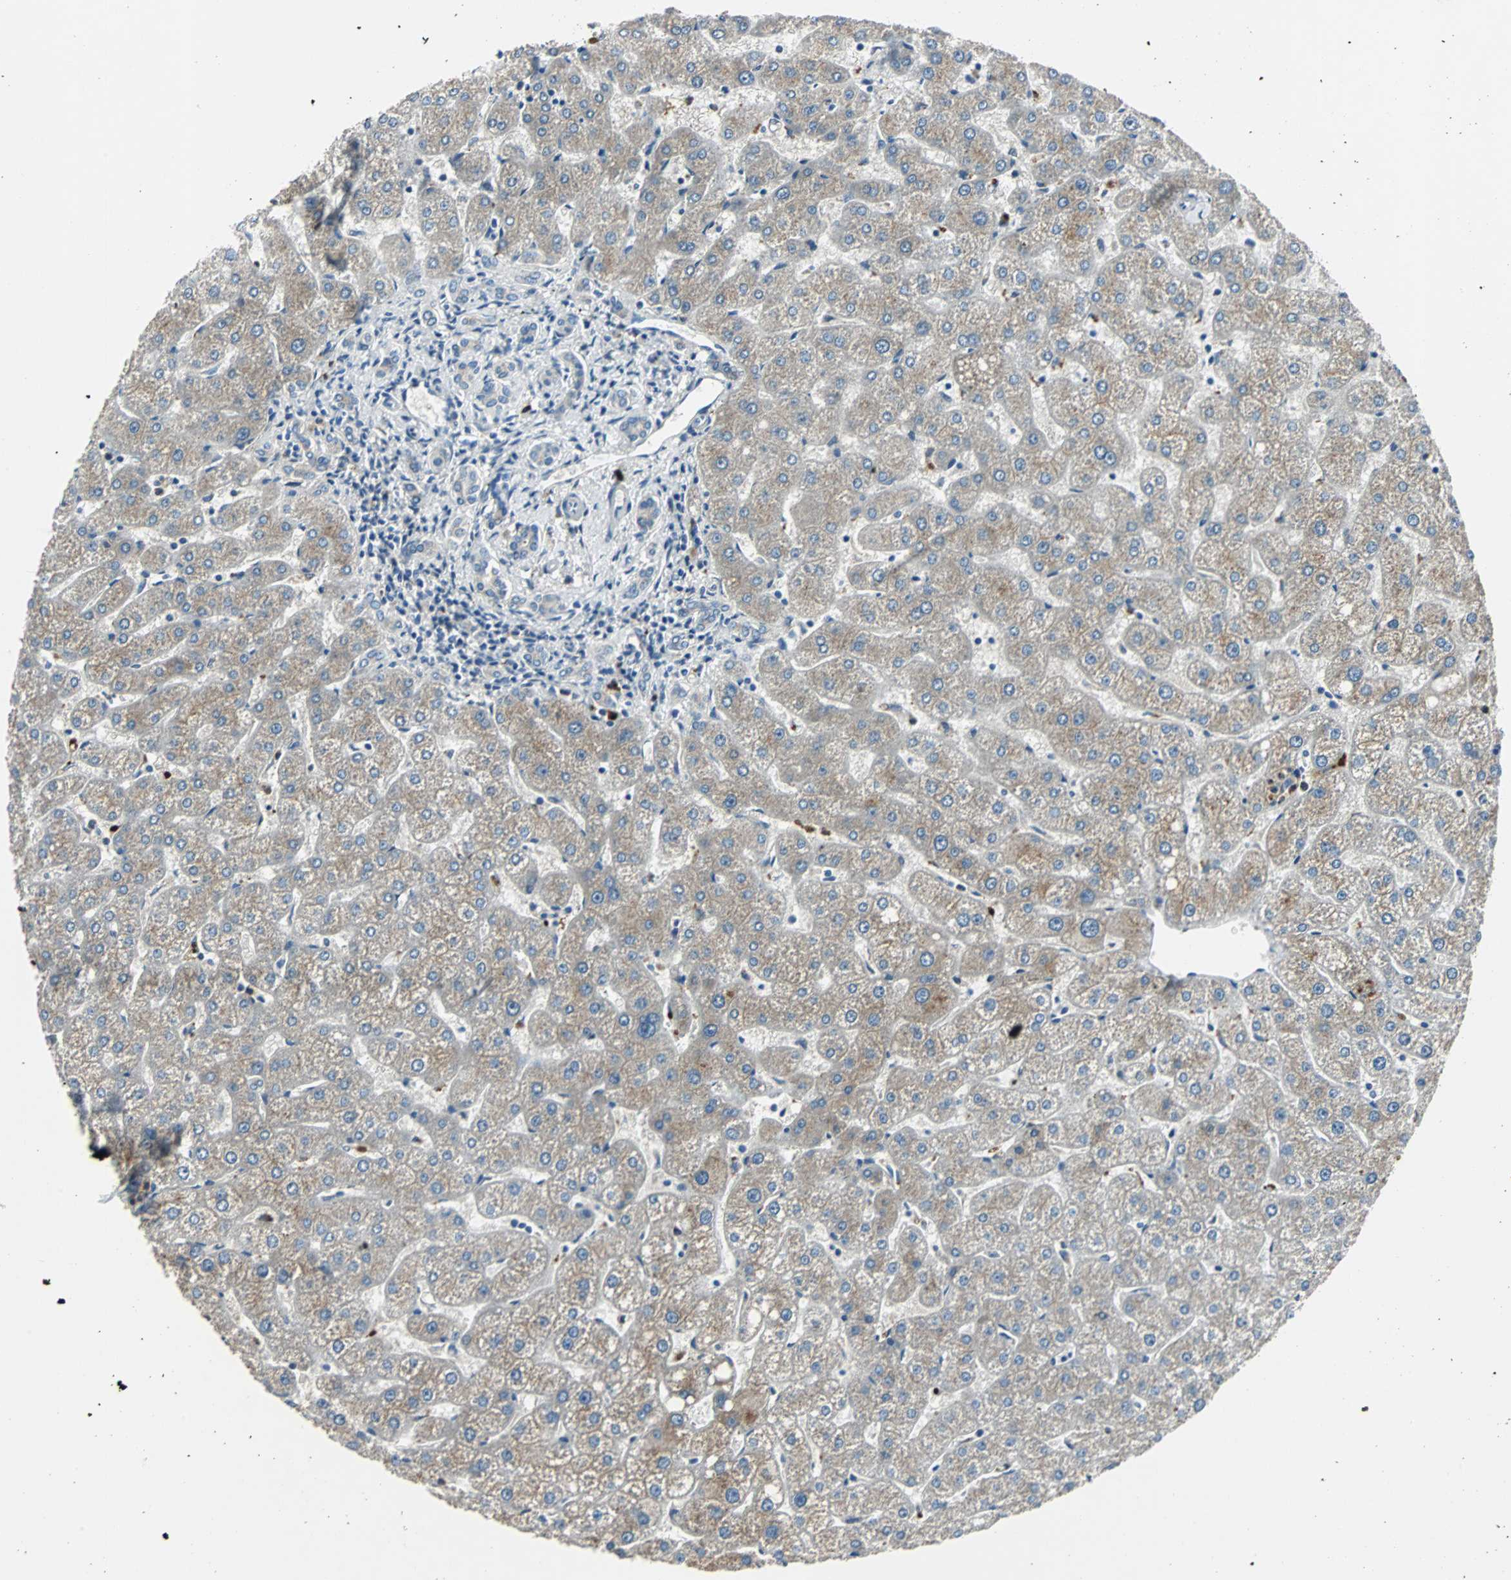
{"staining": {"intensity": "weak", "quantity": "25%-75%", "location": "cytoplasmic/membranous"}, "tissue": "liver", "cell_type": "Cholangiocytes", "image_type": "normal", "snomed": [{"axis": "morphology", "description": "Normal tissue, NOS"}, {"axis": "topography", "description": "Liver"}], "caption": "Cholangiocytes show low levels of weak cytoplasmic/membranous expression in about 25%-75% of cells in benign liver. (DAB (3,3'-diaminobenzidine) IHC with brightfield microscopy, high magnification).", "gene": "FHL2", "patient": {"sex": "male", "age": 67}}